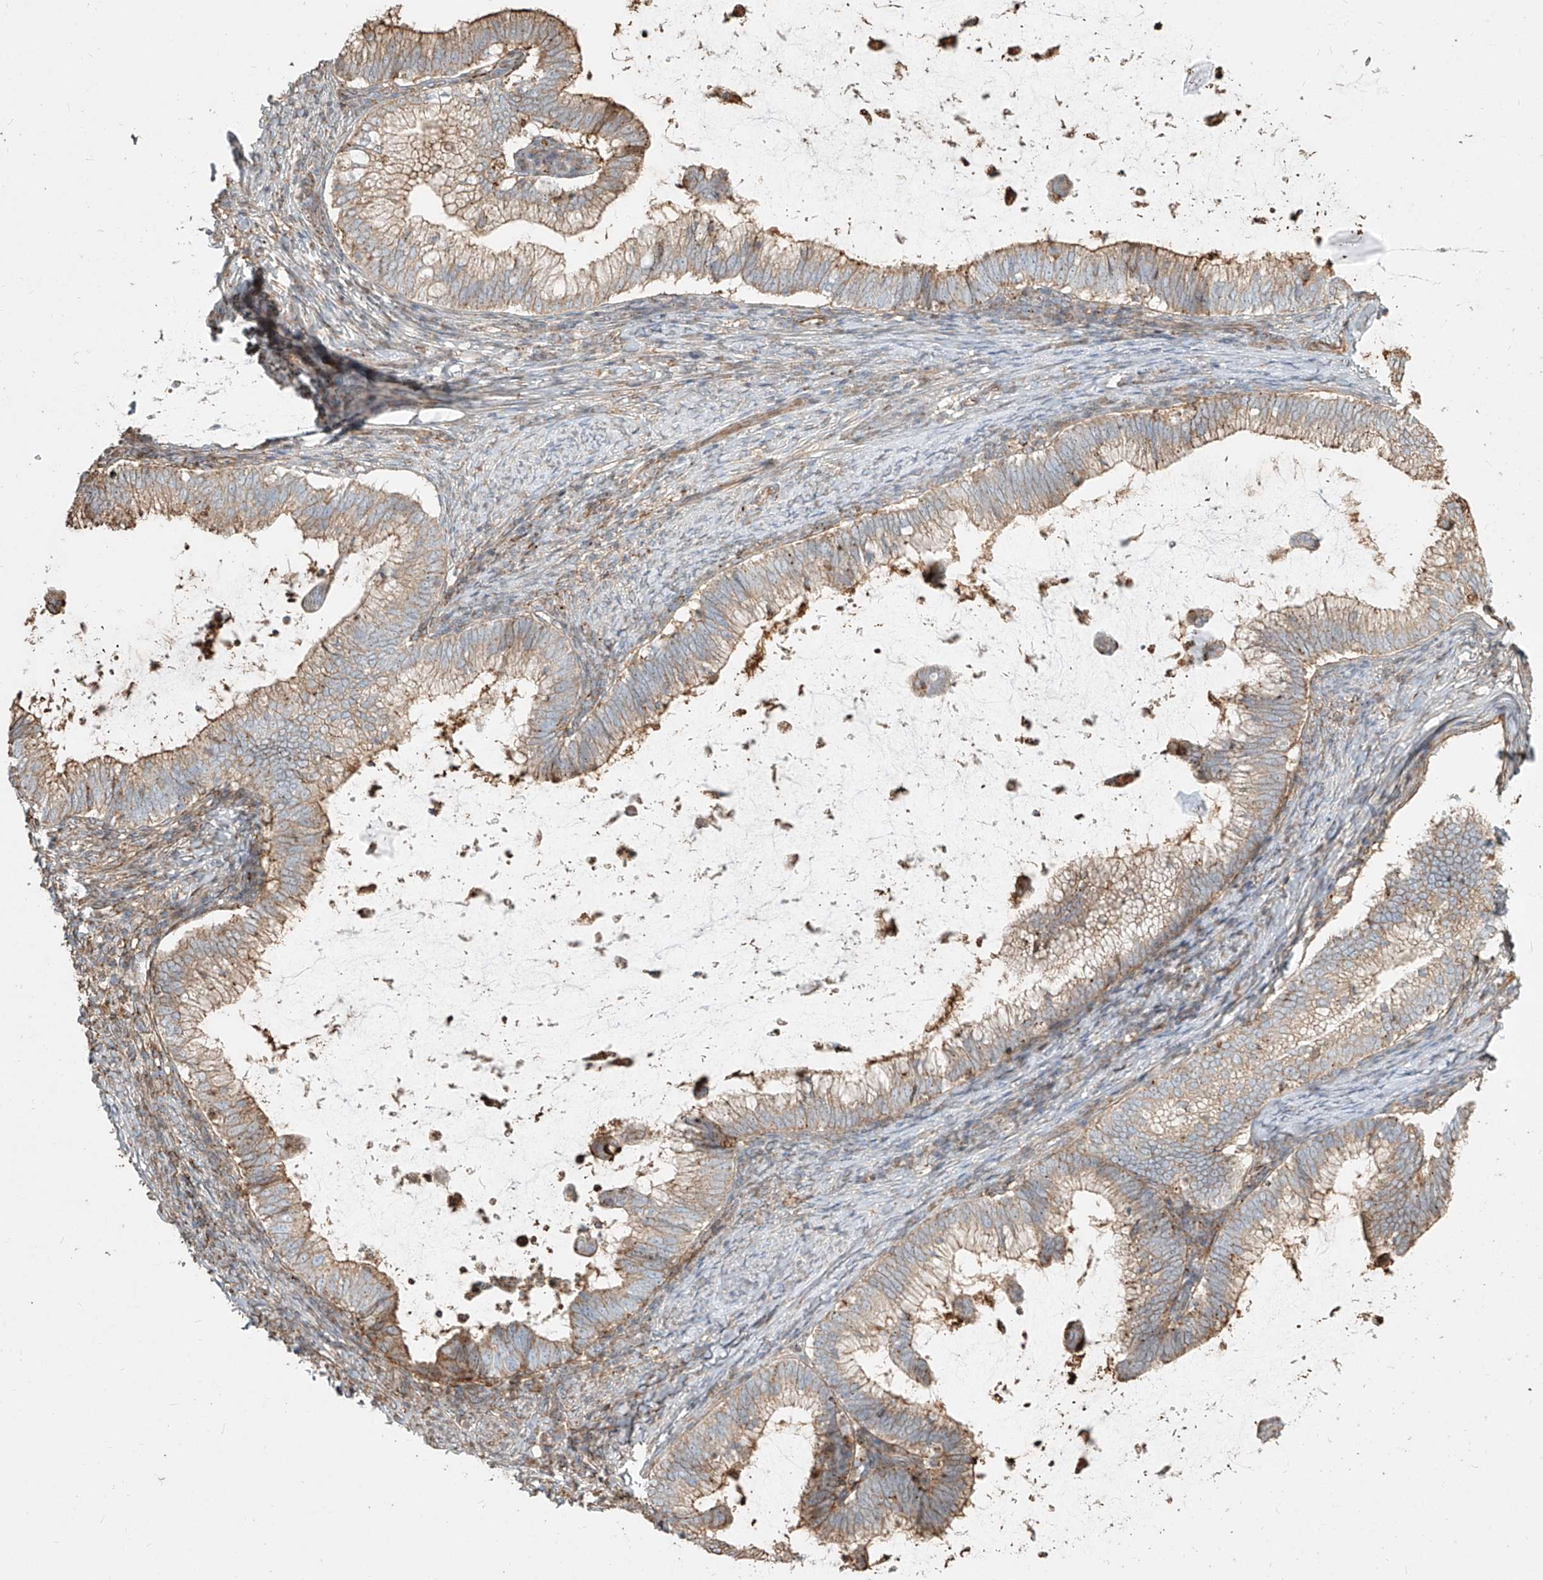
{"staining": {"intensity": "weak", "quantity": "25%-75%", "location": "cytoplasmic/membranous"}, "tissue": "cervical cancer", "cell_type": "Tumor cells", "image_type": "cancer", "snomed": [{"axis": "morphology", "description": "Adenocarcinoma, NOS"}, {"axis": "topography", "description": "Cervix"}], "caption": "The immunohistochemical stain shows weak cytoplasmic/membranous staining in tumor cells of cervical adenocarcinoma tissue.", "gene": "MTX2", "patient": {"sex": "female", "age": 36}}